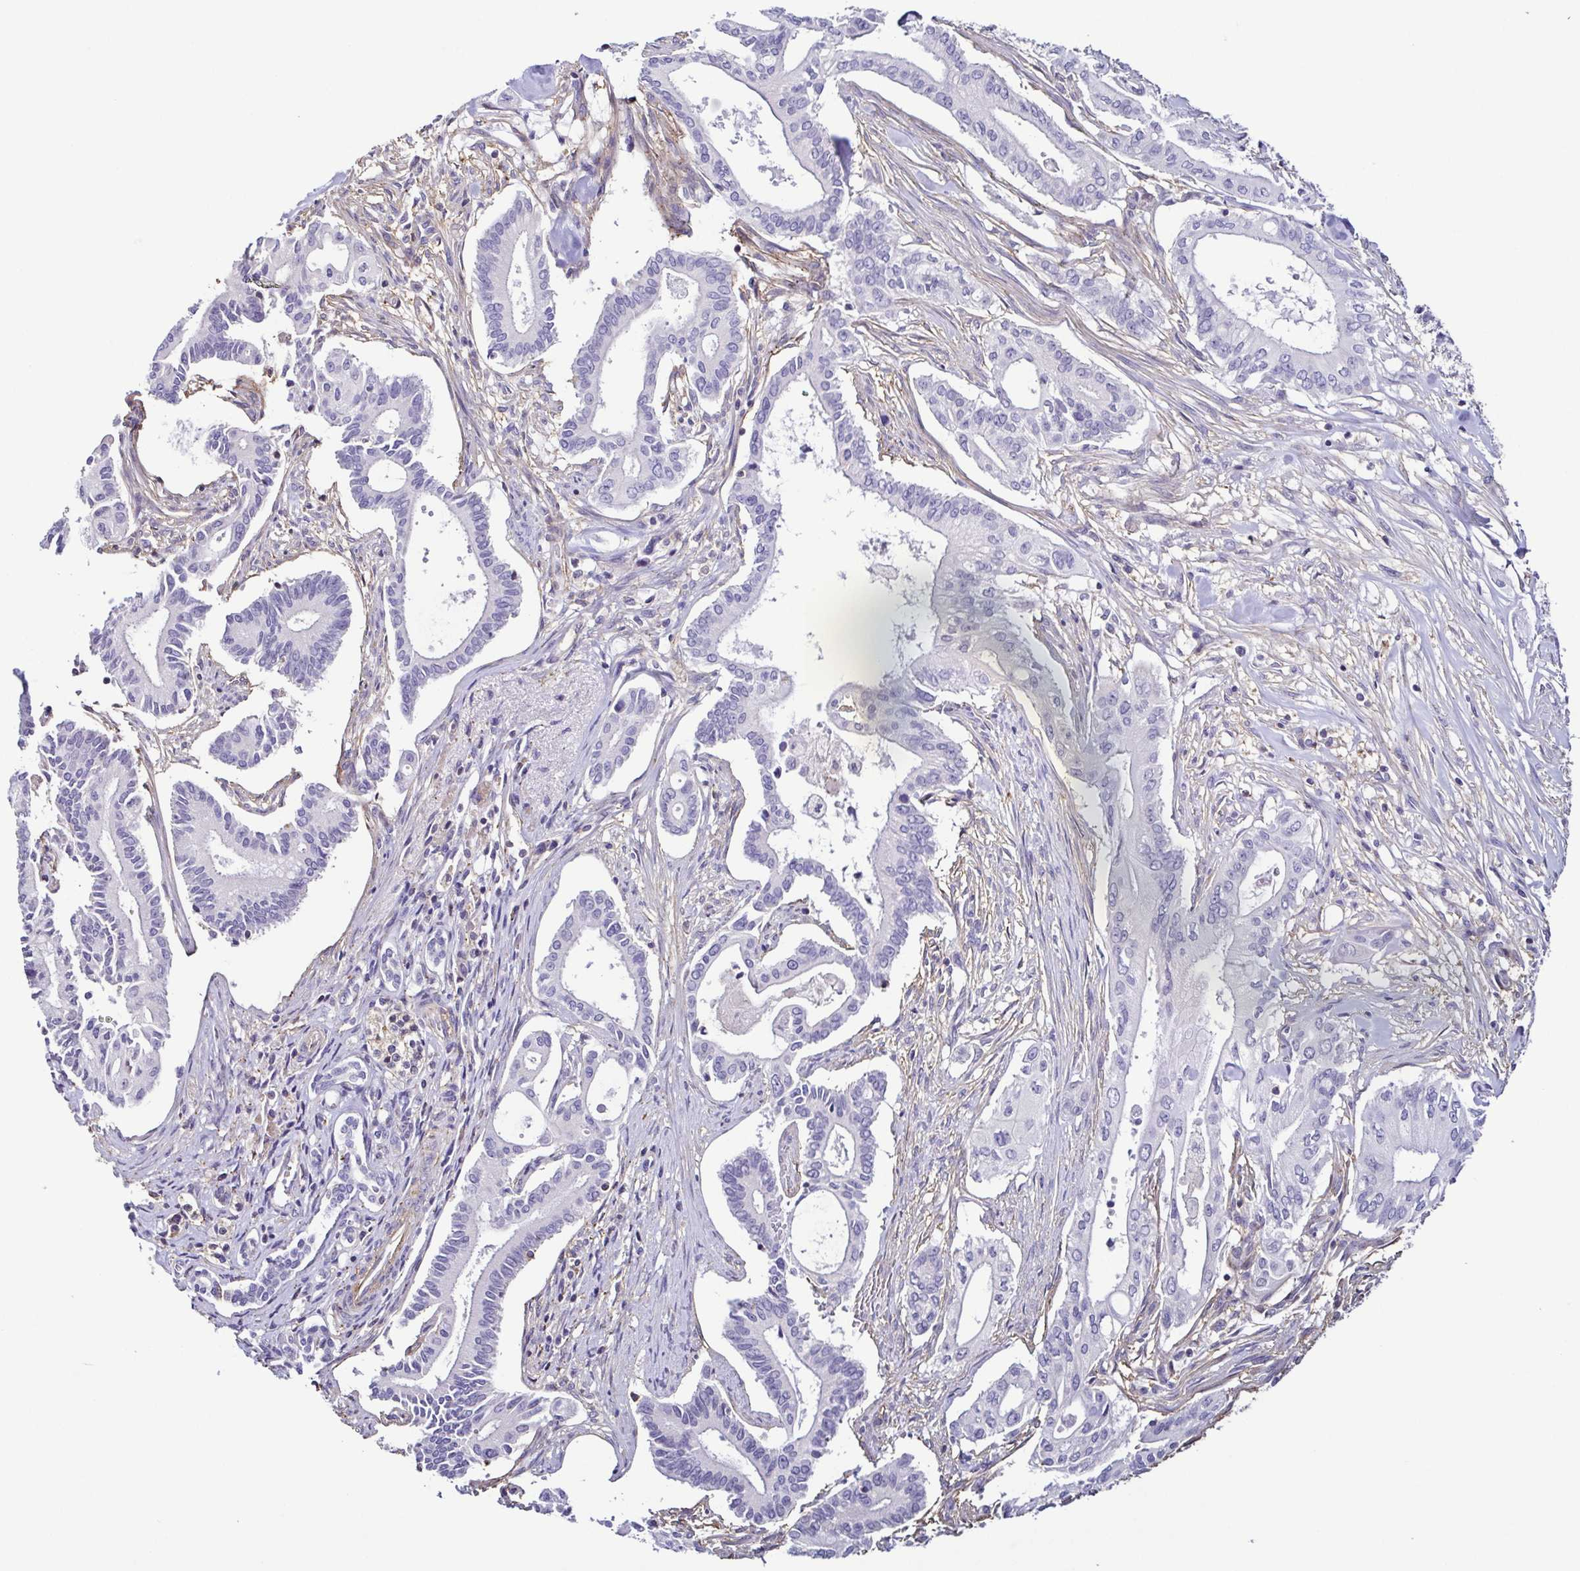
{"staining": {"intensity": "negative", "quantity": "none", "location": "none"}, "tissue": "pancreatic cancer", "cell_type": "Tumor cells", "image_type": "cancer", "snomed": [{"axis": "morphology", "description": "Adenocarcinoma, NOS"}, {"axis": "topography", "description": "Pancreas"}], "caption": "Immunohistochemical staining of adenocarcinoma (pancreatic) reveals no significant positivity in tumor cells.", "gene": "TNNT2", "patient": {"sex": "female", "age": 68}}